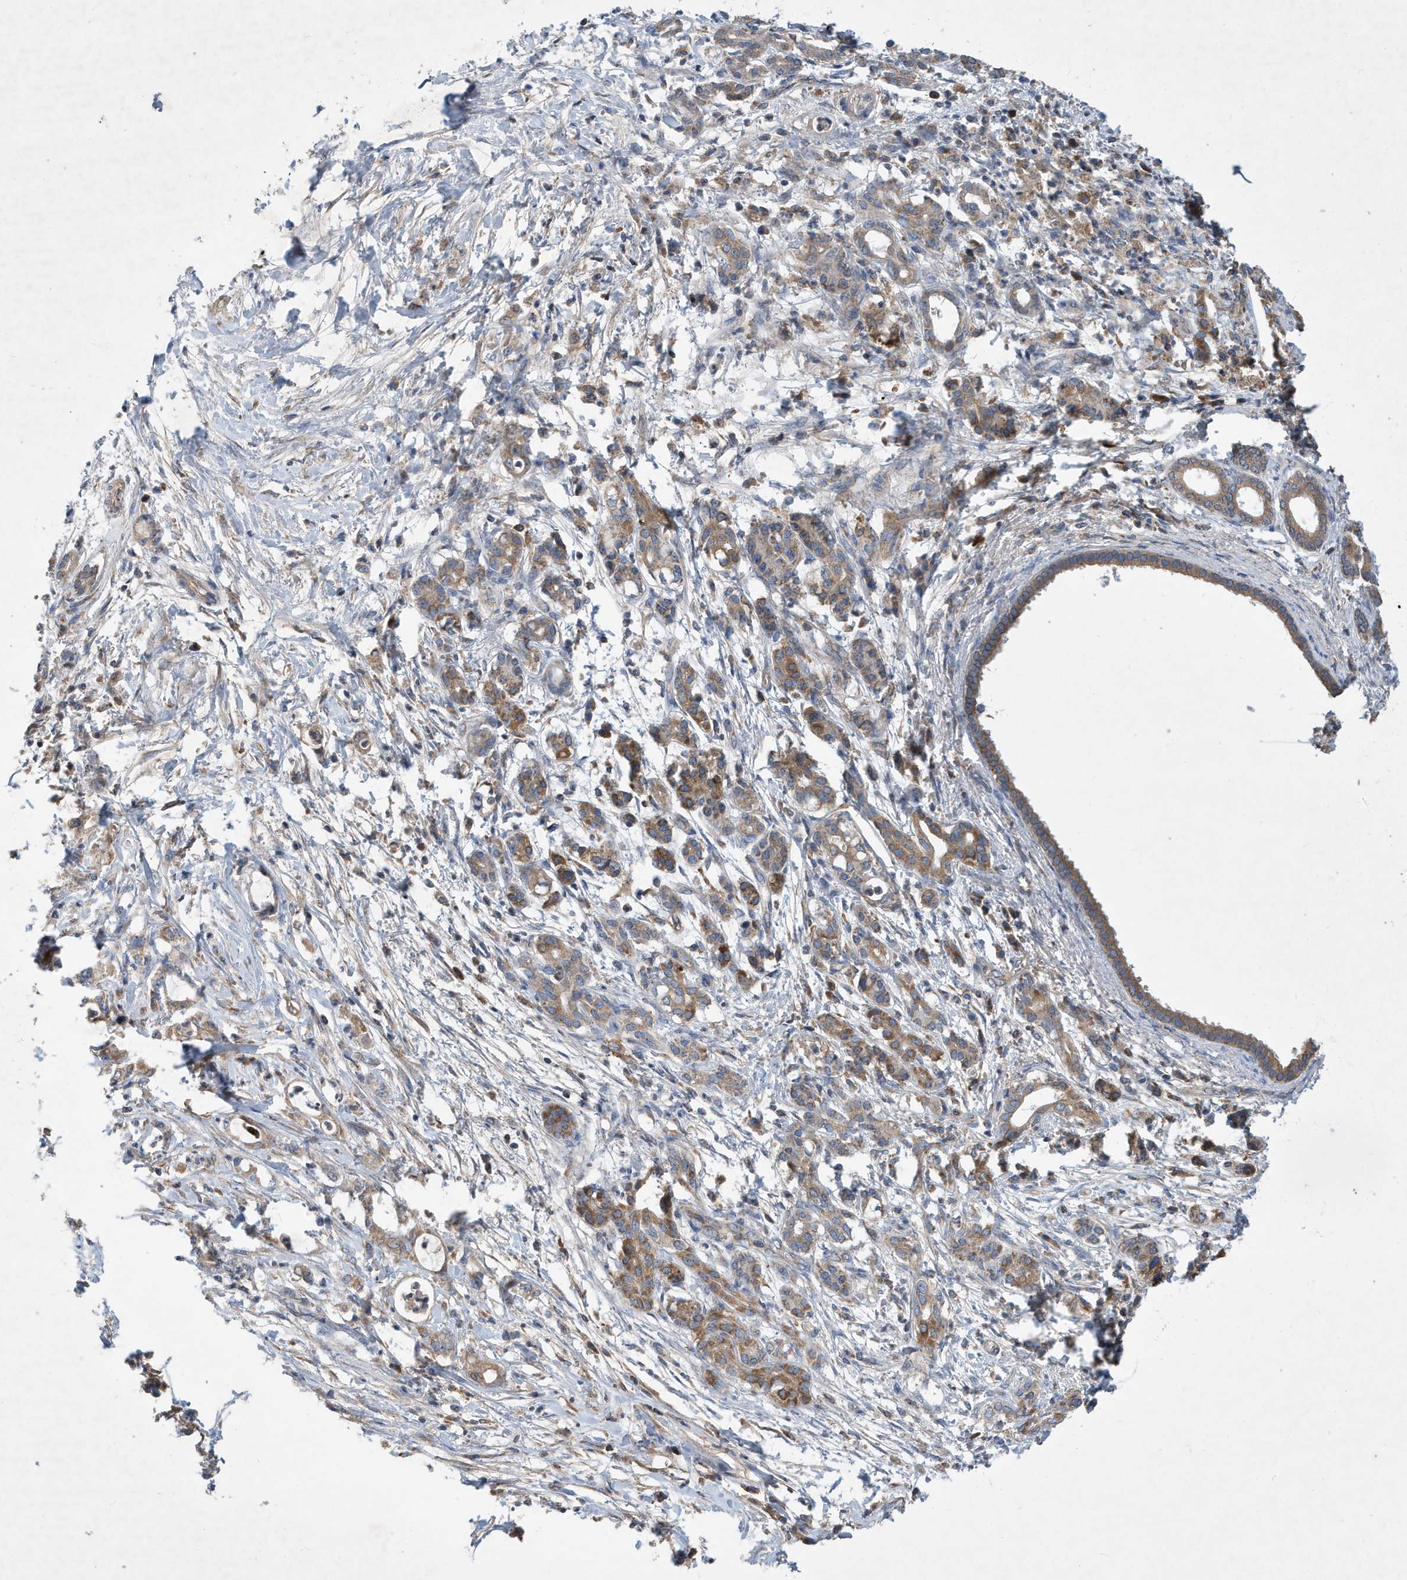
{"staining": {"intensity": "weak", "quantity": "25%-75%", "location": "cytoplasmic/membranous"}, "tissue": "pancreatic cancer", "cell_type": "Tumor cells", "image_type": "cancer", "snomed": [{"axis": "morphology", "description": "Adenocarcinoma, NOS"}, {"axis": "topography", "description": "Pancreas"}], "caption": "Approximately 25%-75% of tumor cells in human pancreatic adenocarcinoma exhibit weak cytoplasmic/membranous protein expression as visualized by brown immunohistochemical staining.", "gene": "STK19", "patient": {"sex": "female", "age": 55}}